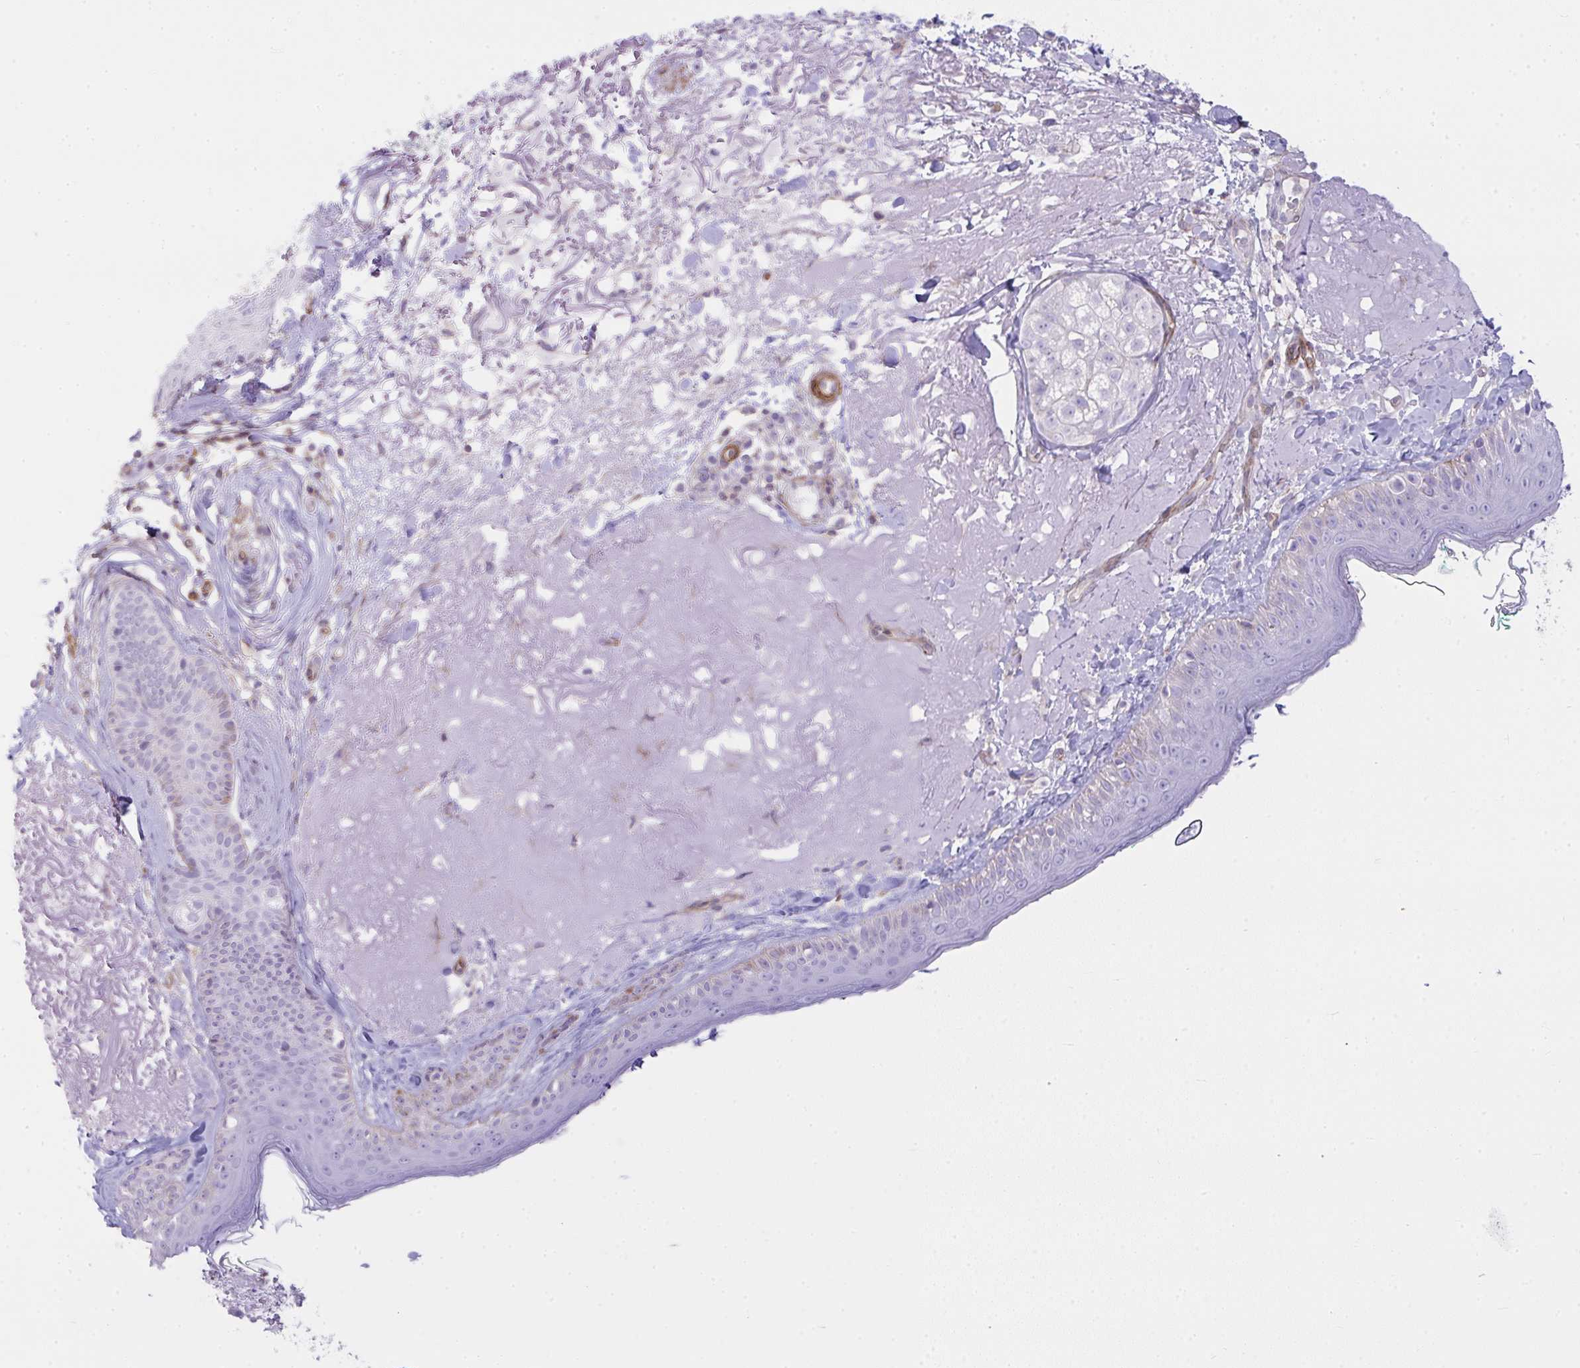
{"staining": {"intensity": "negative", "quantity": "none", "location": "none"}, "tissue": "skin", "cell_type": "Fibroblasts", "image_type": "normal", "snomed": [{"axis": "morphology", "description": "Normal tissue, NOS"}, {"axis": "topography", "description": "Skin"}], "caption": "Immunohistochemistry (IHC) of normal skin exhibits no expression in fibroblasts. (Immunohistochemistry, brightfield microscopy, high magnification).", "gene": "CDRT15", "patient": {"sex": "male", "age": 73}}